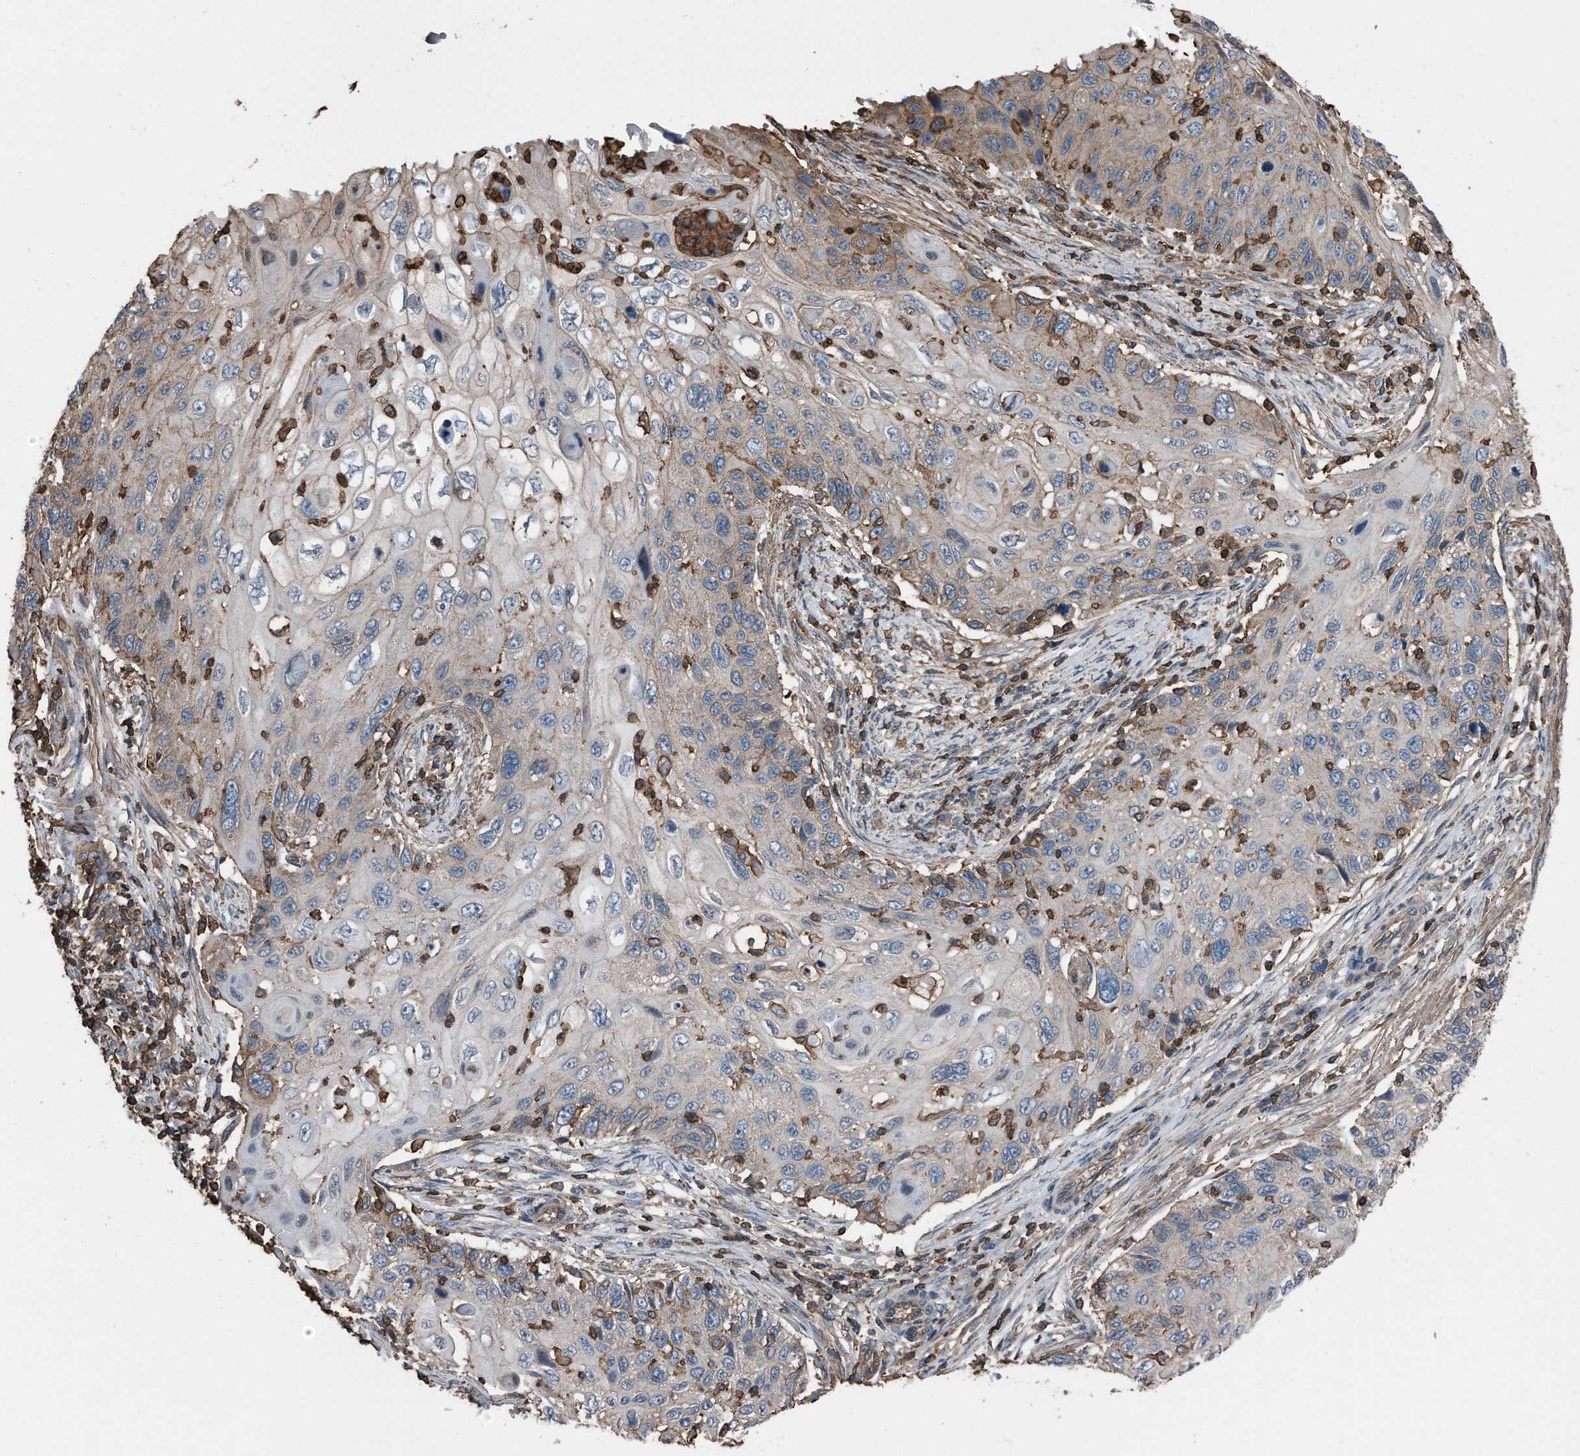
{"staining": {"intensity": "weak", "quantity": "25%-75%", "location": "cytoplasmic/membranous"}, "tissue": "cervical cancer", "cell_type": "Tumor cells", "image_type": "cancer", "snomed": [{"axis": "morphology", "description": "Squamous cell carcinoma, NOS"}, {"axis": "topography", "description": "Cervix"}], "caption": "High-magnification brightfield microscopy of squamous cell carcinoma (cervical) stained with DAB (3,3'-diaminobenzidine) (brown) and counterstained with hematoxylin (blue). tumor cells exhibit weak cytoplasmic/membranous positivity is identified in approximately25%-75% of cells. (IHC, brightfield microscopy, high magnification).", "gene": "RSPO3", "patient": {"sex": "female", "age": 70}}